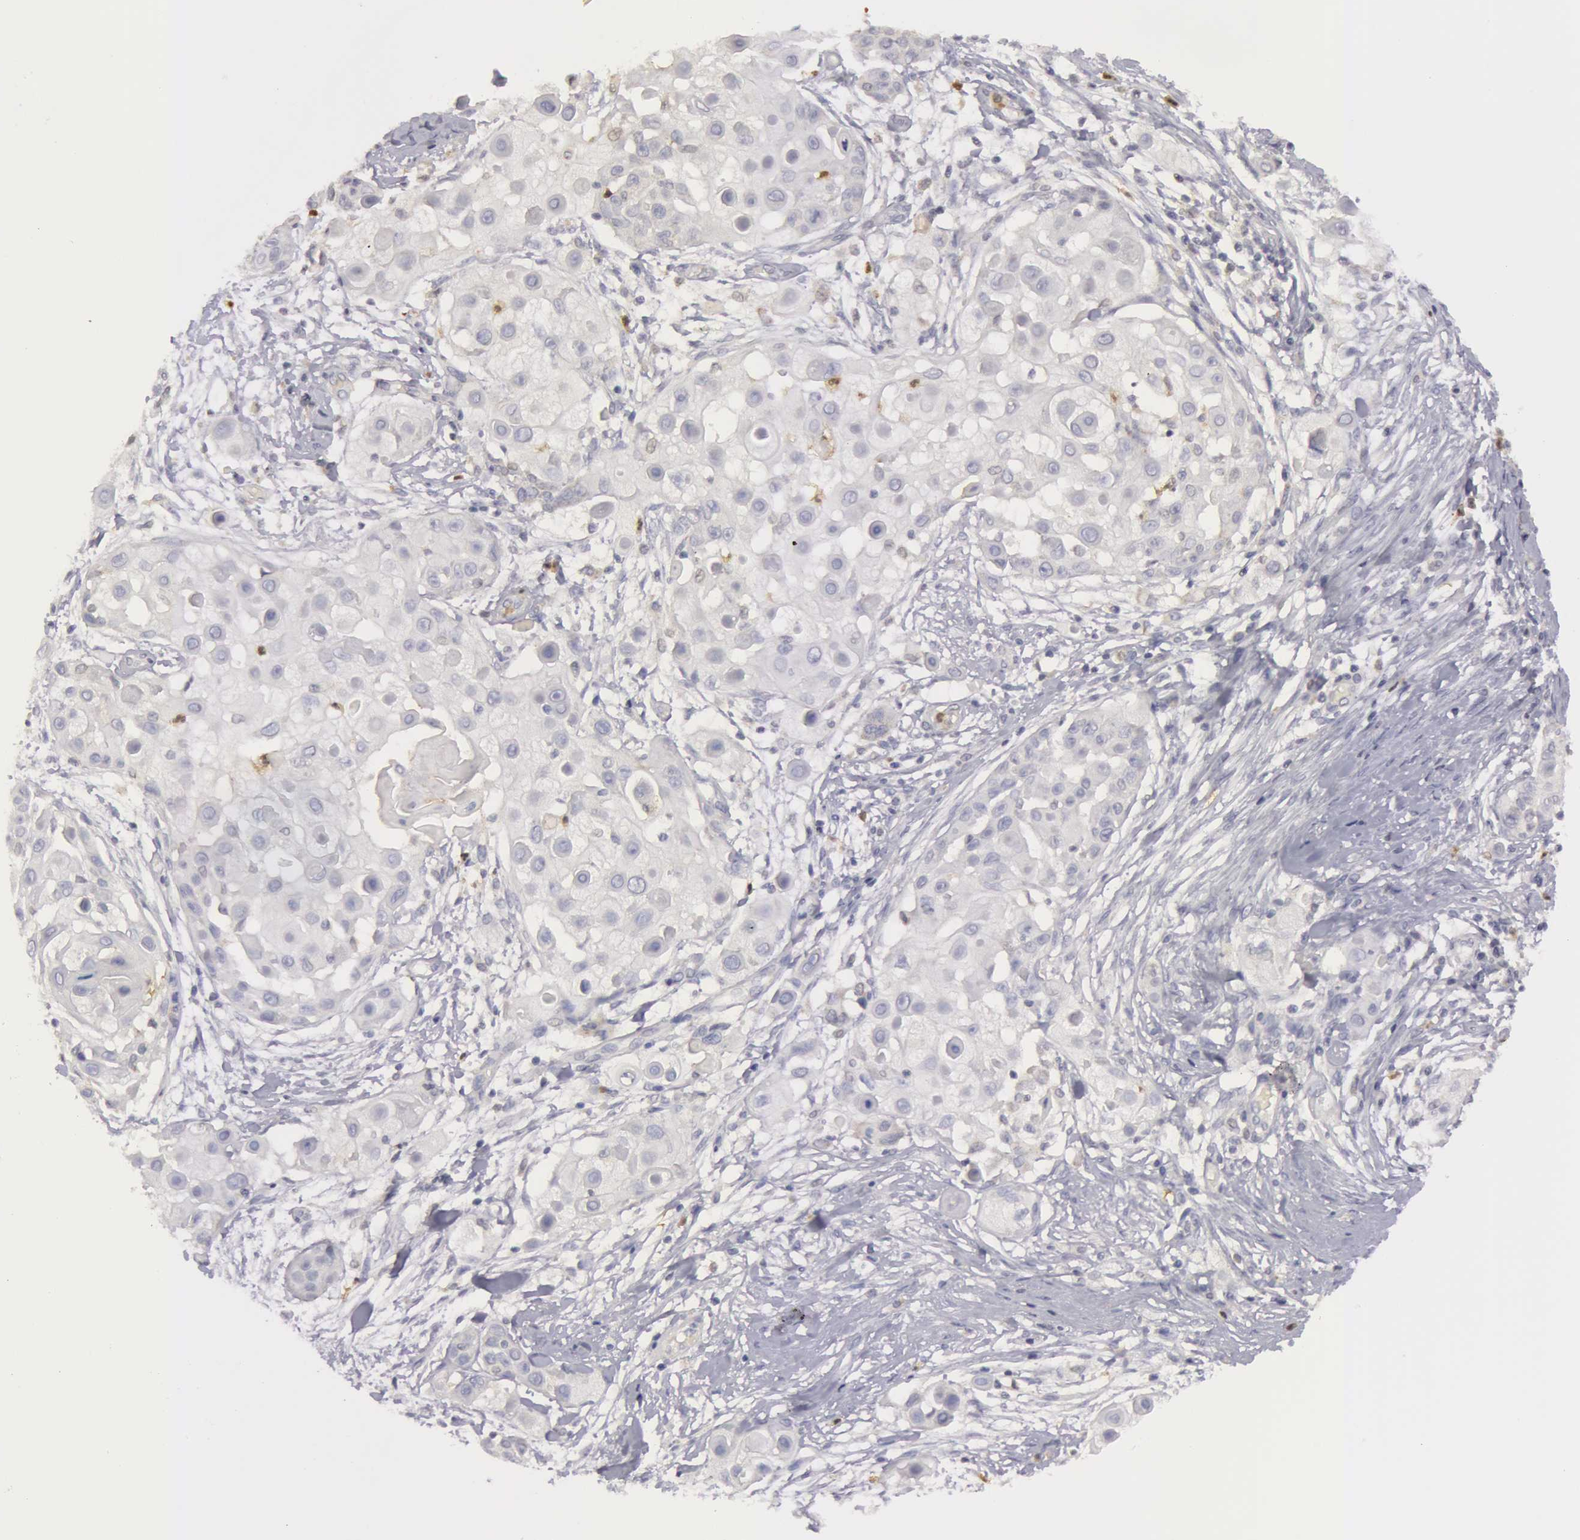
{"staining": {"intensity": "negative", "quantity": "none", "location": "none"}, "tissue": "skin cancer", "cell_type": "Tumor cells", "image_type": "cancer", "snomed": [{"axis": "morphology", "description": "Squamous cell carcinoma, NOS"}, {"axis": "topography", "description": "Skin"}], "caption": "DAB (3,3'-diaminobenzidine) immunohistochemical staining of skin squamous cell carcinoma exhibits no significant positivity in tumor cells. Brightfield microscopy of immunohistochemistry (IHC) stained with DAB (3,3'-diaminobenzidine) (brown) and hematoxylin (blue), captured at high magnification.", "gene": "CAT", "patient": {"sex": "female", "age": 57}}